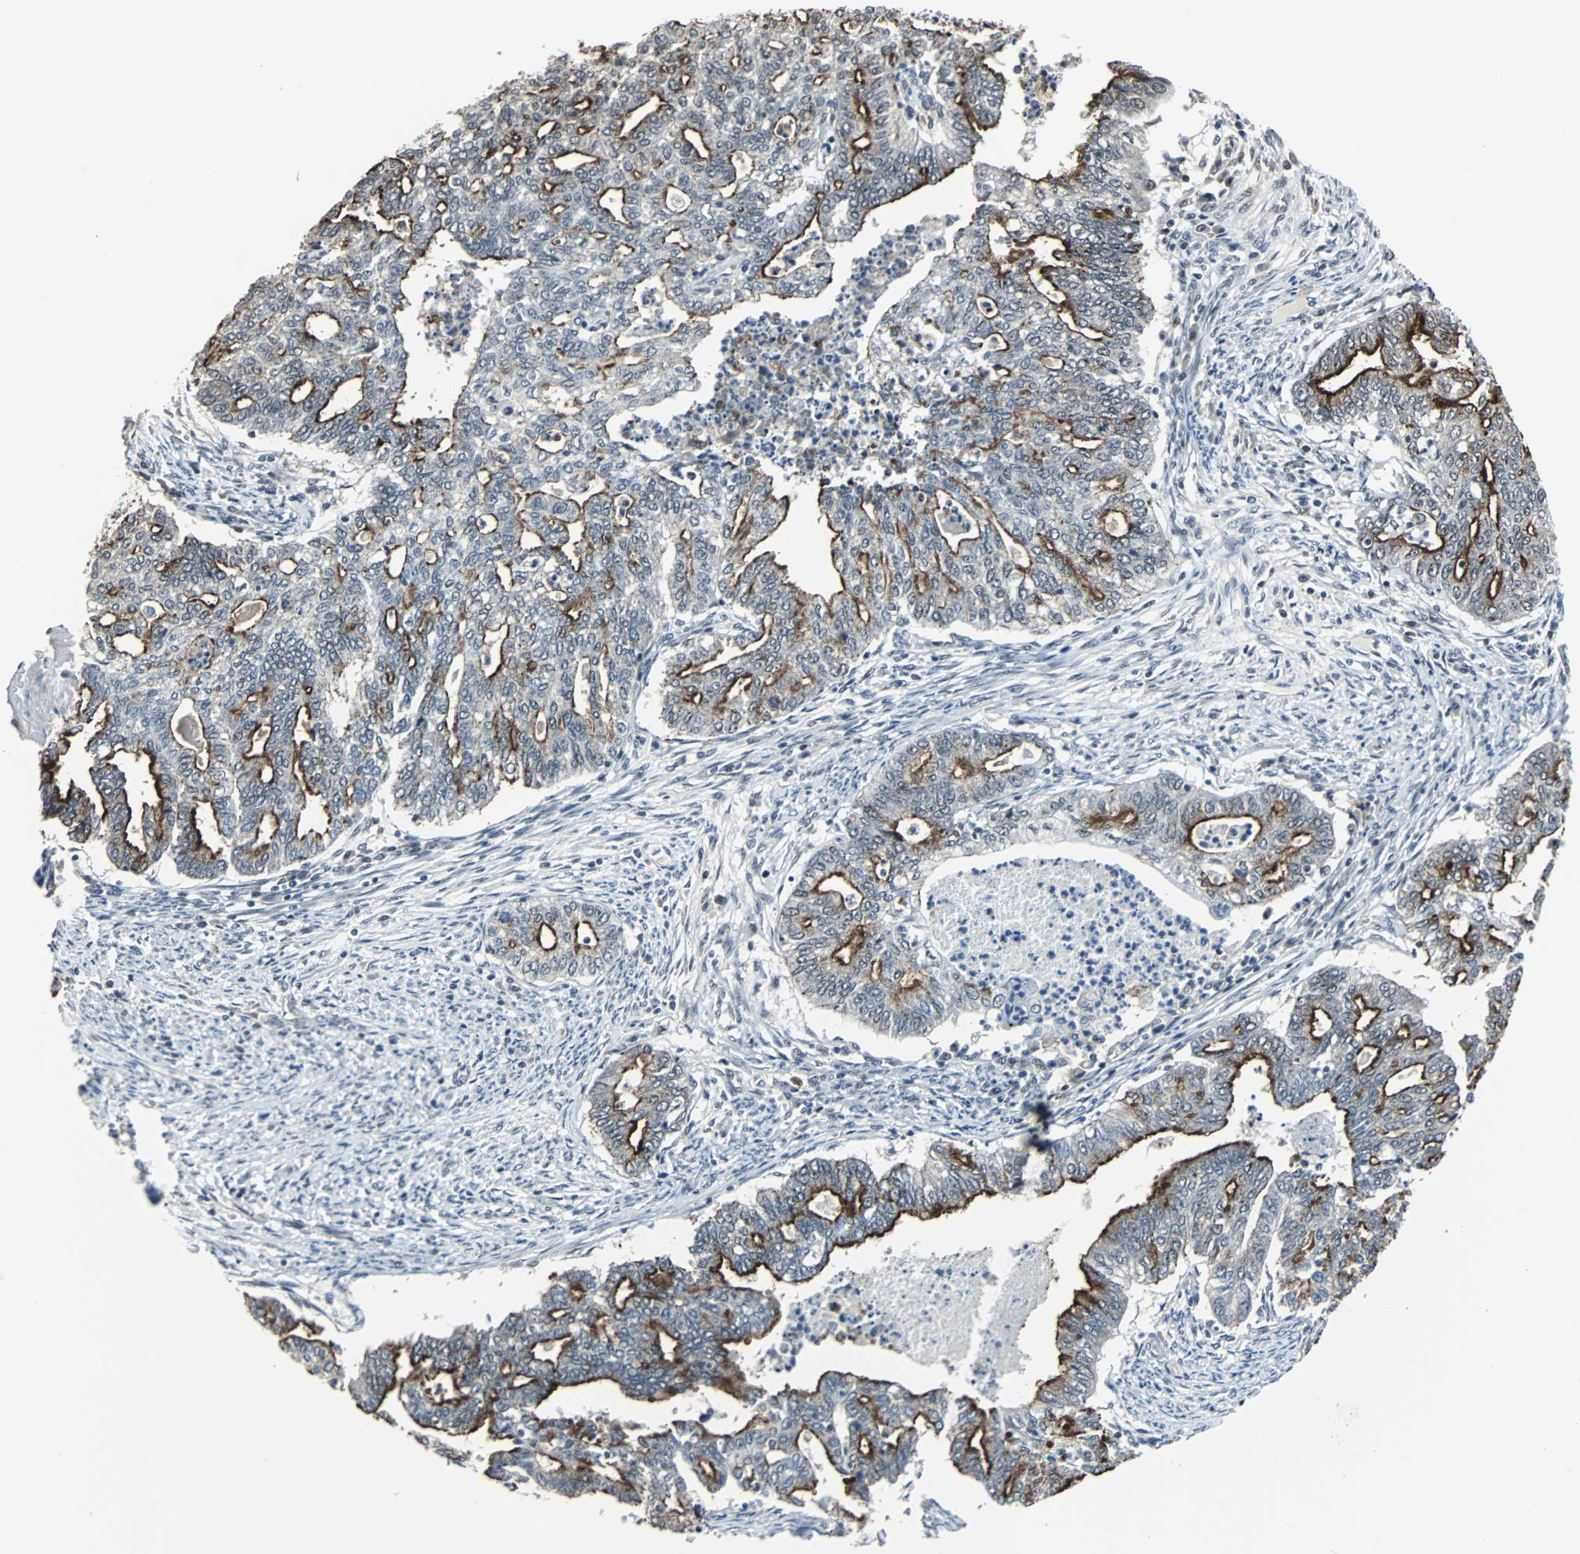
{"staining": {"intensity": "strong", "quantity": ">75%", "location": "cytoplasmic/membranous"}, "tissue": "endometrial cancer", "cell_type": "Tumor cells", "image_type": "cancer", "snomed": [{"axis": "morphology", "description": "Adenocarcinoma, NOS"}, {"axis": "topography", "description": "Endometrium"}], "caption": "This histopathology image reveals adenocarcinoma (endometrial) stained with immunohistochemistry to label a protein in brown. The cytoplasmic/membranous of tumor cells show strong positivity for the protein. Nuclei are counter-stained blue.", "gene": "MKX", "patient": {"sex": "female", "age": 79}}